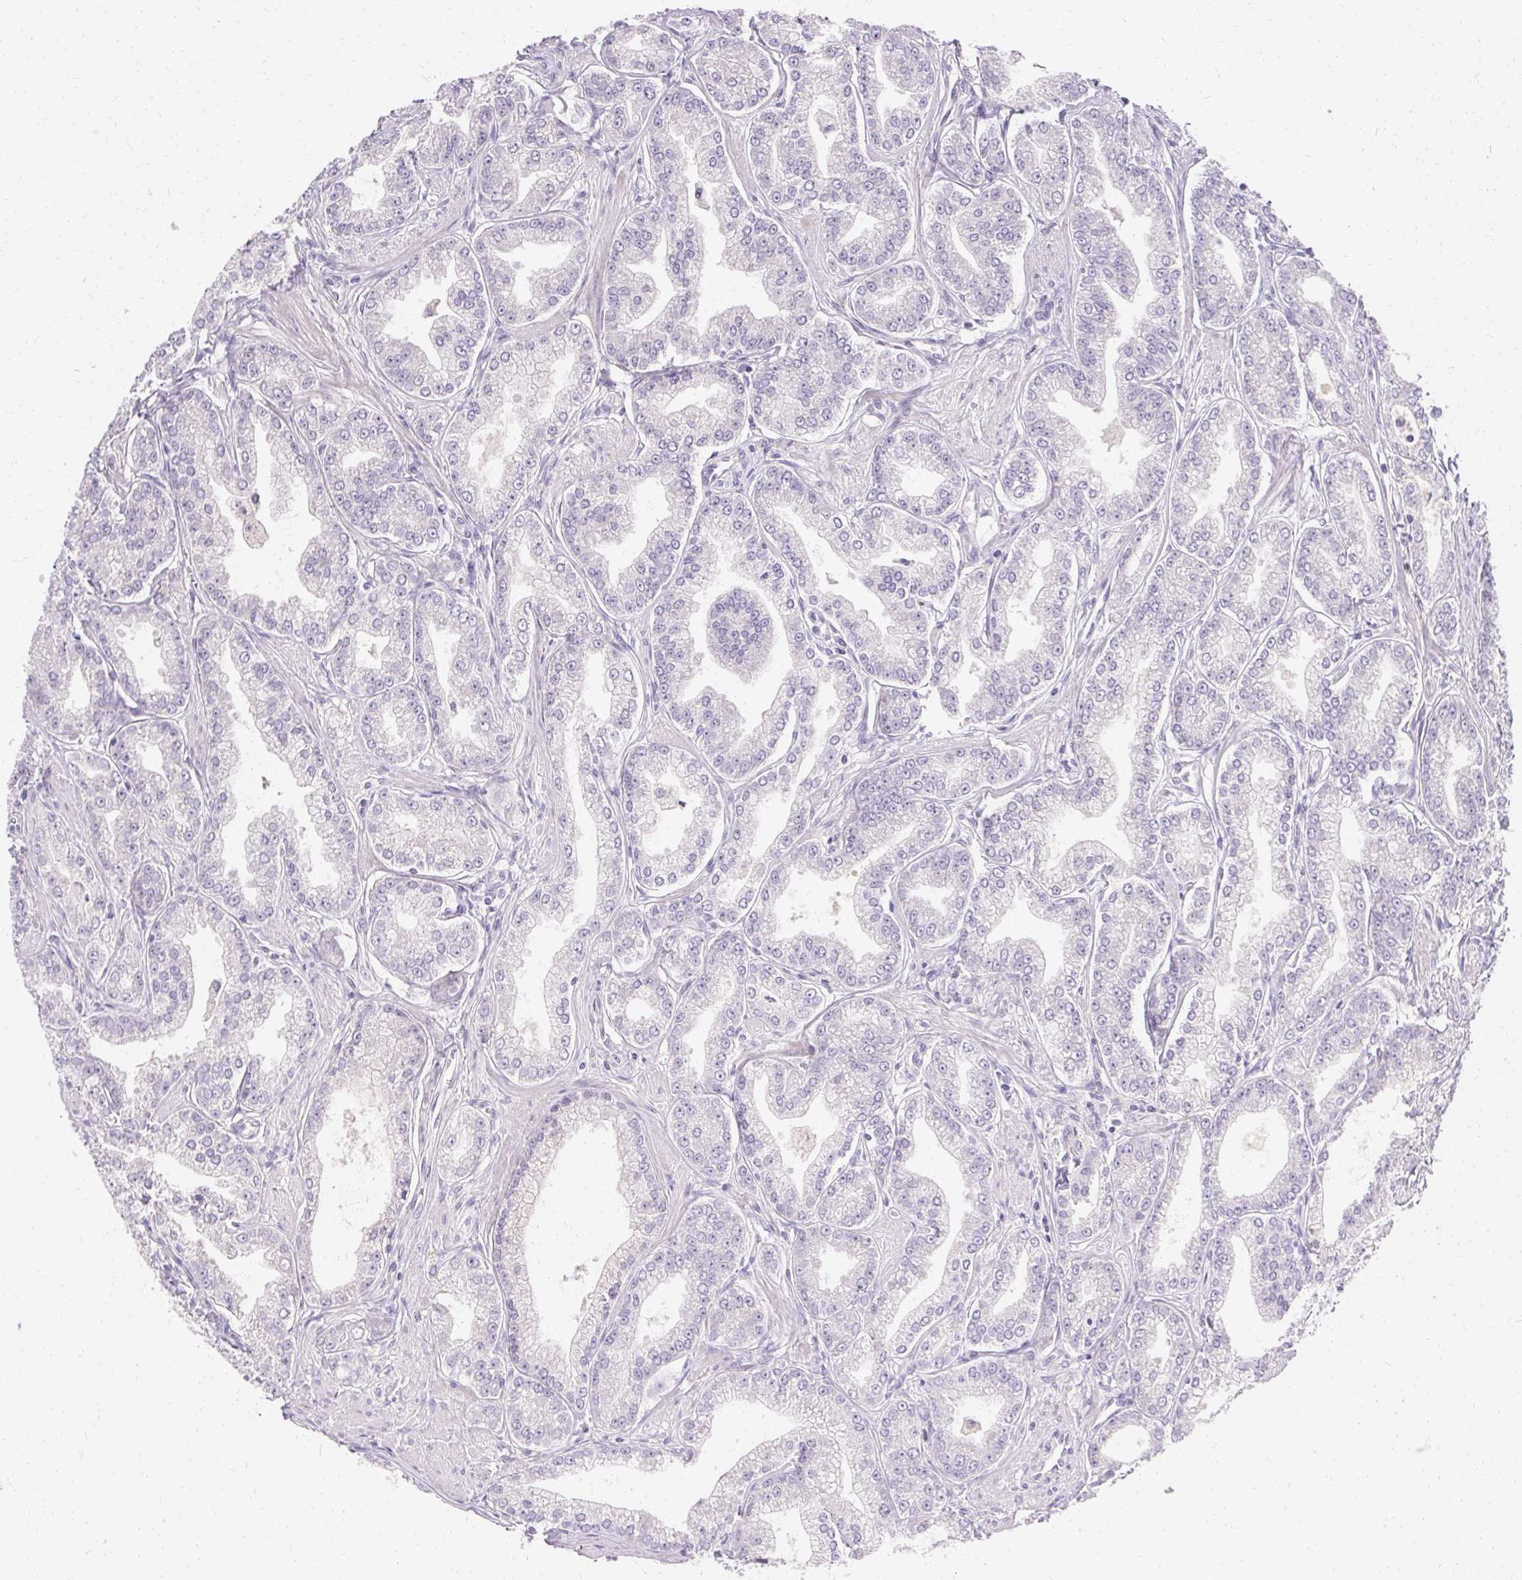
{"staining": {"intensity": "negative", "quantity": "none", "location": "none"}, "tissue": "prostate cancer", "cell_type": "Tumor cells", "image_type": "cancer", "snomed": [{"axis": "morphology", "description": "Adenocarcinoma, NOS"}, {"axis": "topography", "description": "Prostate"}], "caption": "Tumor cells show no significant positivity in prostate cancer (adenocarcinoma).", "gene": "TRIP13", "patient": {"sex": "male", "age": 71}}